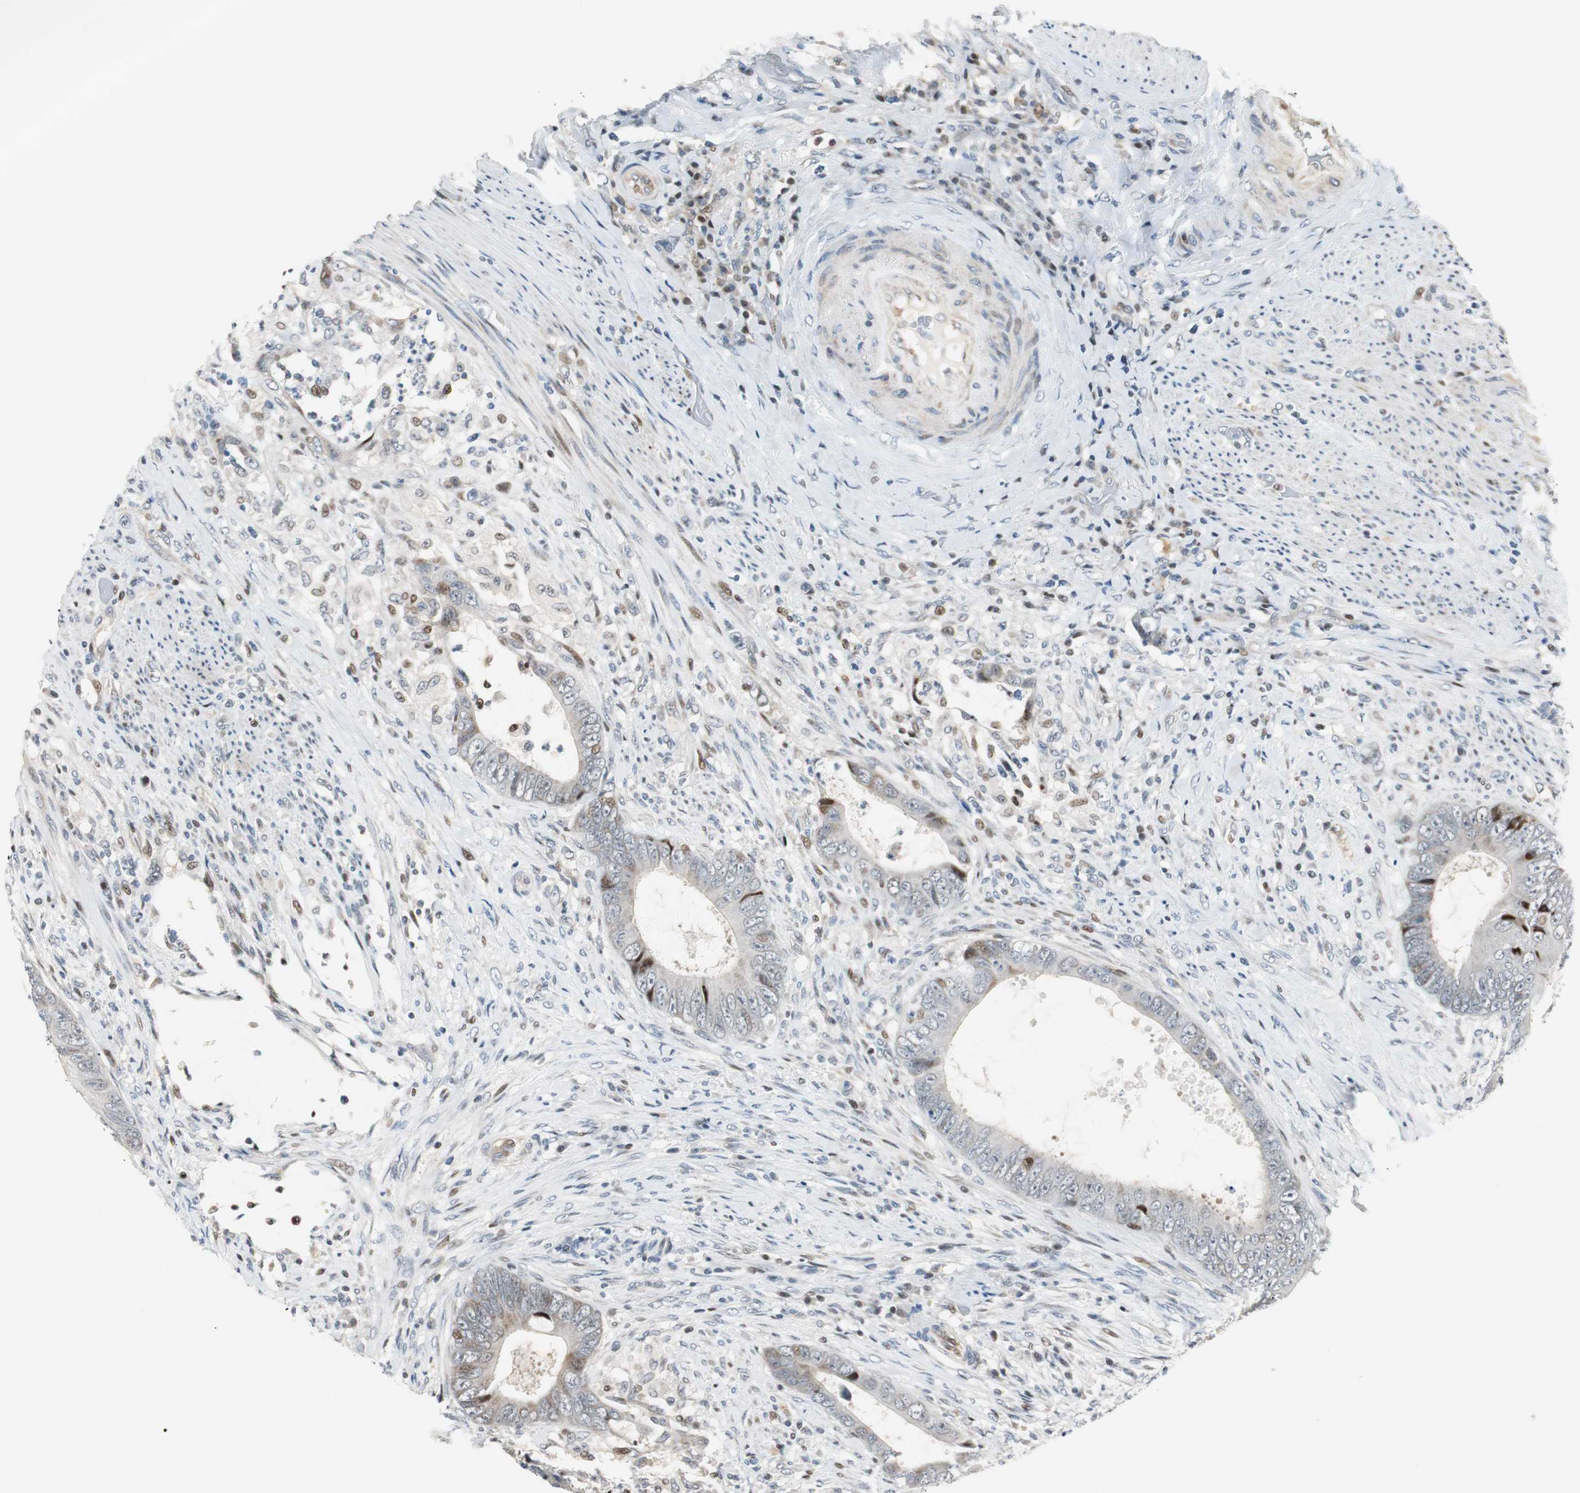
{"staining": {"intensity": "strong", "quantity": "<25%", "location": "nuclear"}, "tissue": "colorectal cancer", "cell_type": "Tumor cells", "image_type": "cancer", "snomed": [{"axis": "morphology", "description": "Adenocarcinoma, NOS"}, {"axis": "topography", "description": "Rectum"}], "caption": "Immunohistochemical staining of colorectal adenocarcinoma shows medium levels of strong nuclear expression in approximately <25% of tumor cells.", "gene": "RAD1", "patient": {"sex": "female", "age": 77}}